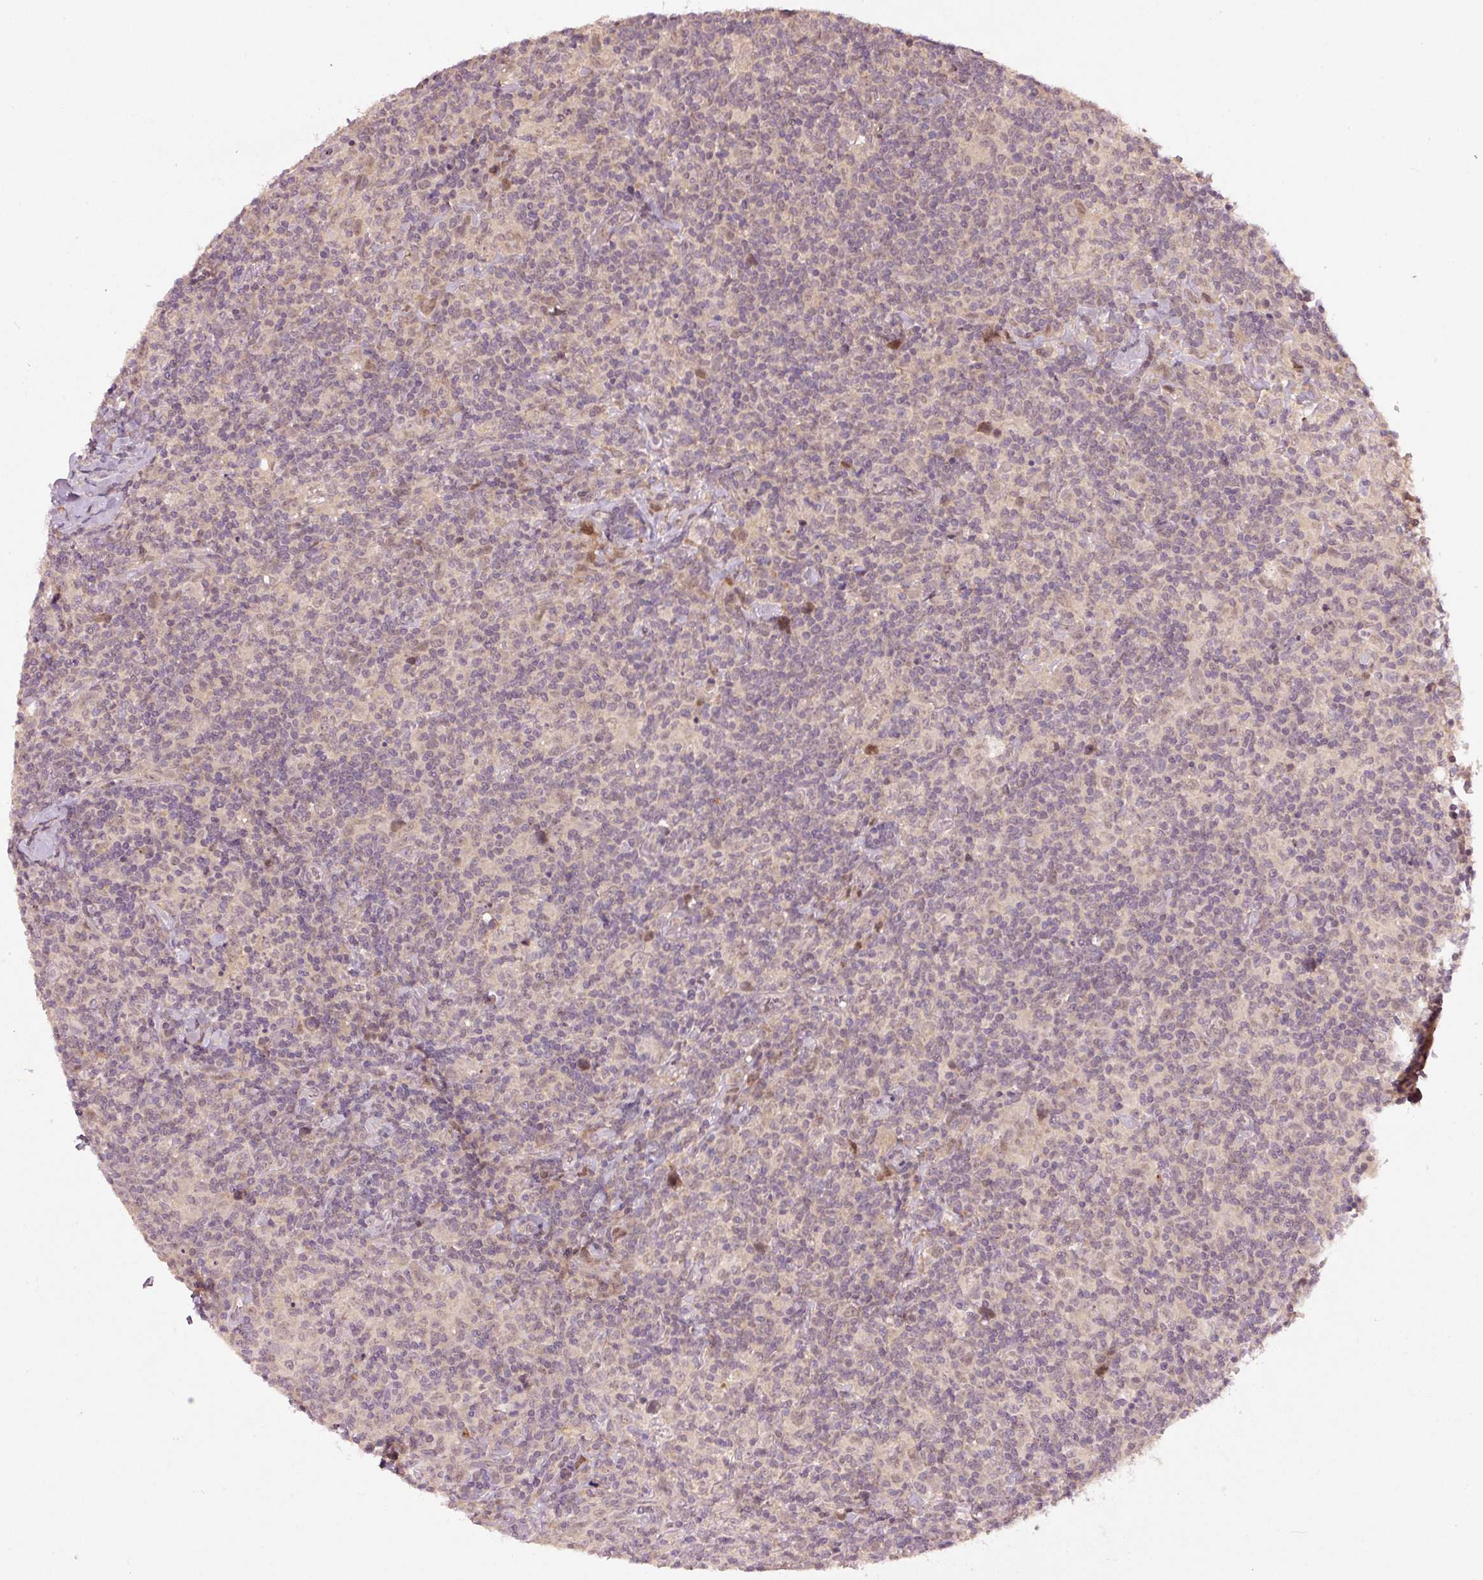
{"staining": {"intensity": "weak", "quantity": "<25%", "location": "nuclear"}, "tissue": "lymphoma", "cell_type": "Tumor cells", "image_type": "cancer", "snomed": [{"axis": "morphology", "description": "Hodgkin's disease, NOS"}, {"axis": "topography", "description": "Lymph node"}], "caption": "The immunohistochemistry image has no significant expression in tumor cells of Hodgkin's disease tissue. (Brightfield microscopy of DAB IHC at high magnification).", "gene": "PCDHB1", "patient": {"sex": "female", "age": 18}}